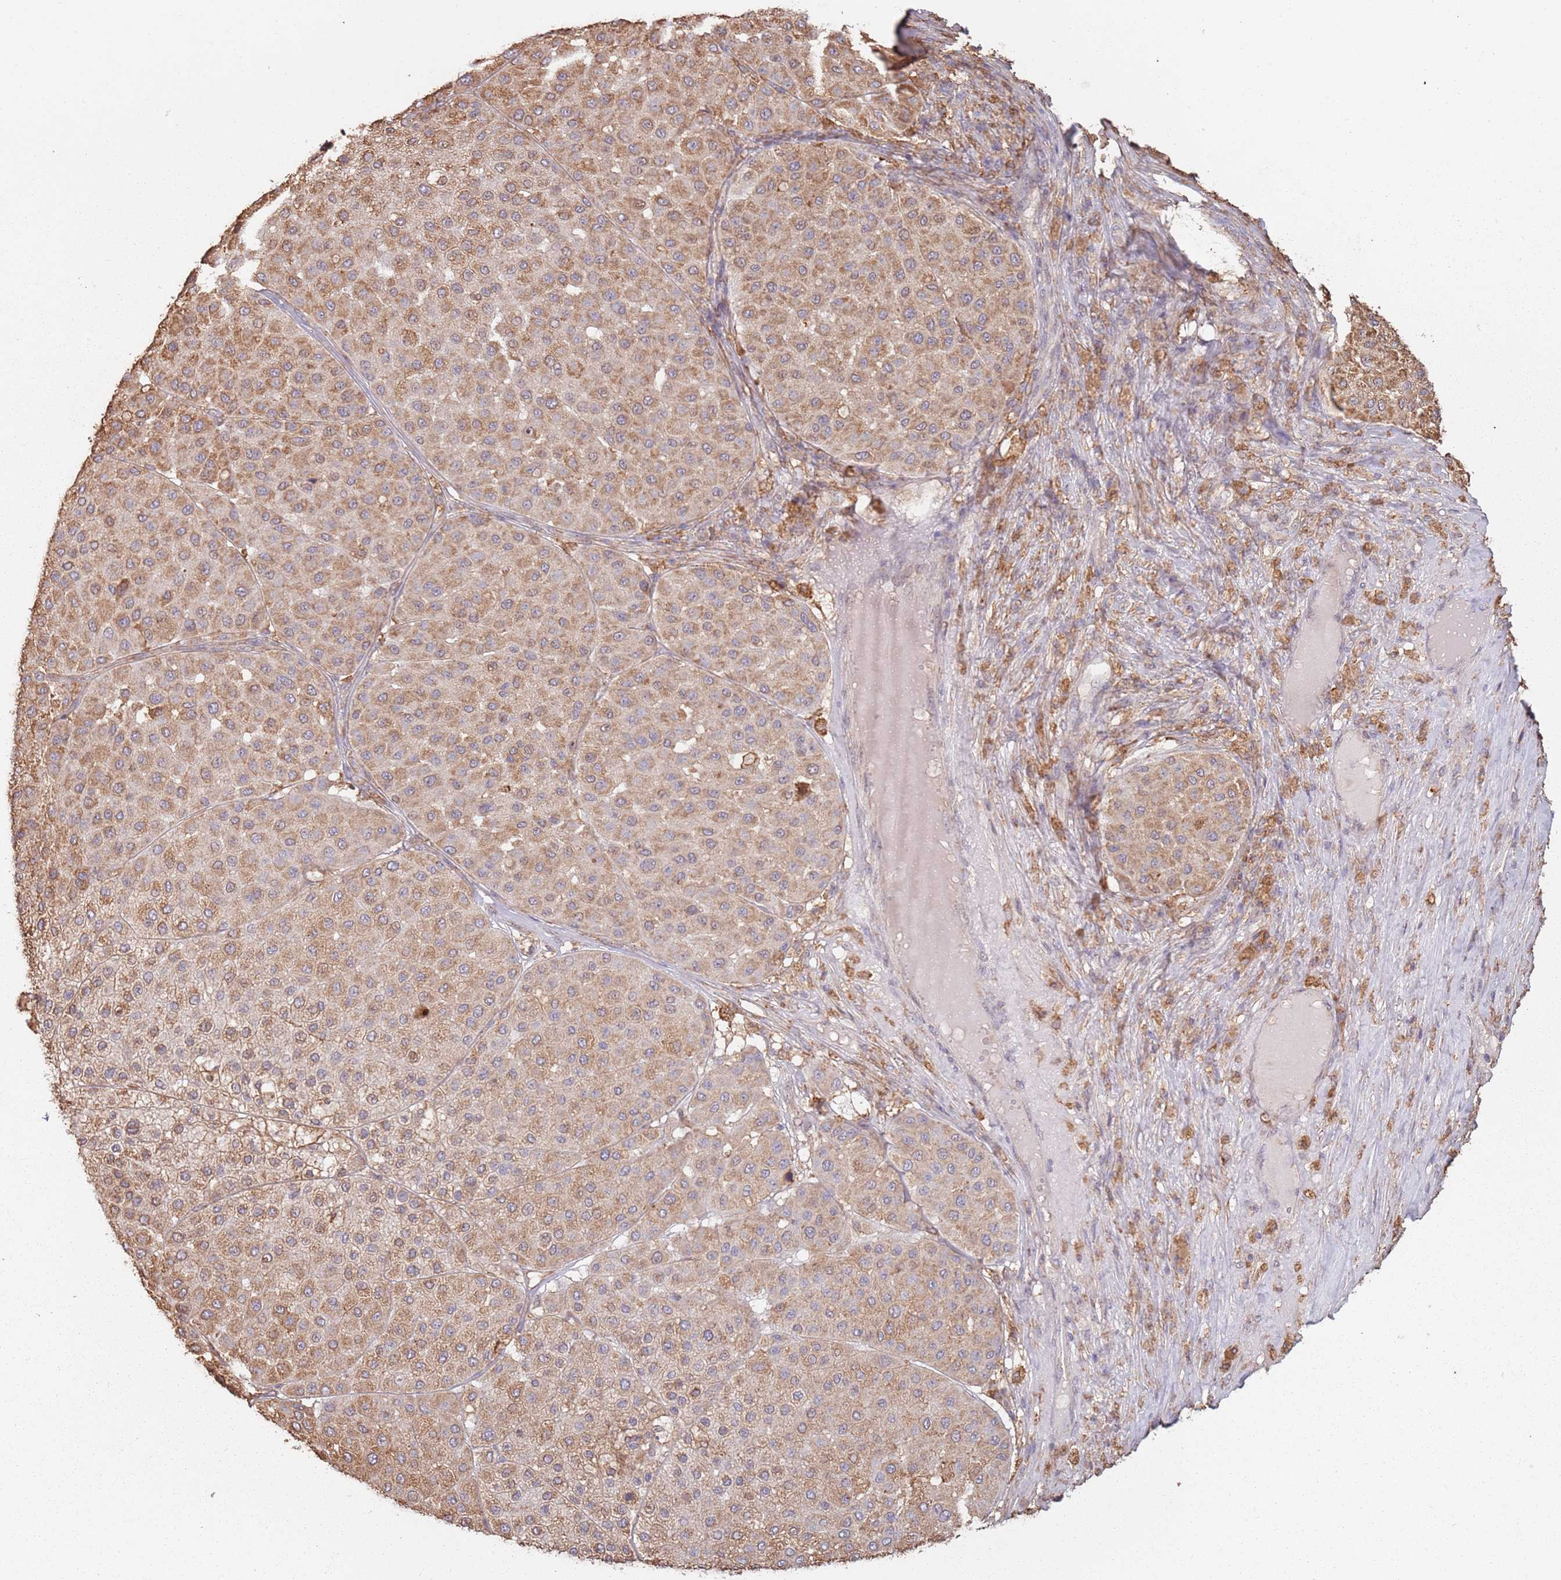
{"staining": {"intensity": "moderate", "quantity": ">75%", "location": "cytoplasmic/membranous"}, "tissue": "melanoma", "cell_type": "Tumor cells", "image_type": "cancer", "snomed": [{"axis": "morphology", "description": "Malignant melanoma, Metastatic site"}, {"axis": "topography", "description": "Smooth muscle"}], "caption": "Immunohistochemical staining of melanoma demonstrates medium levels of moderate cytoplasmic/membranous expression in approximately >75% of tumor cells. (Brightfield microscopy of DAB IHC at high magnification).", "gene": "ATOSB", "patient": {"sex": "male", "age": 41}}